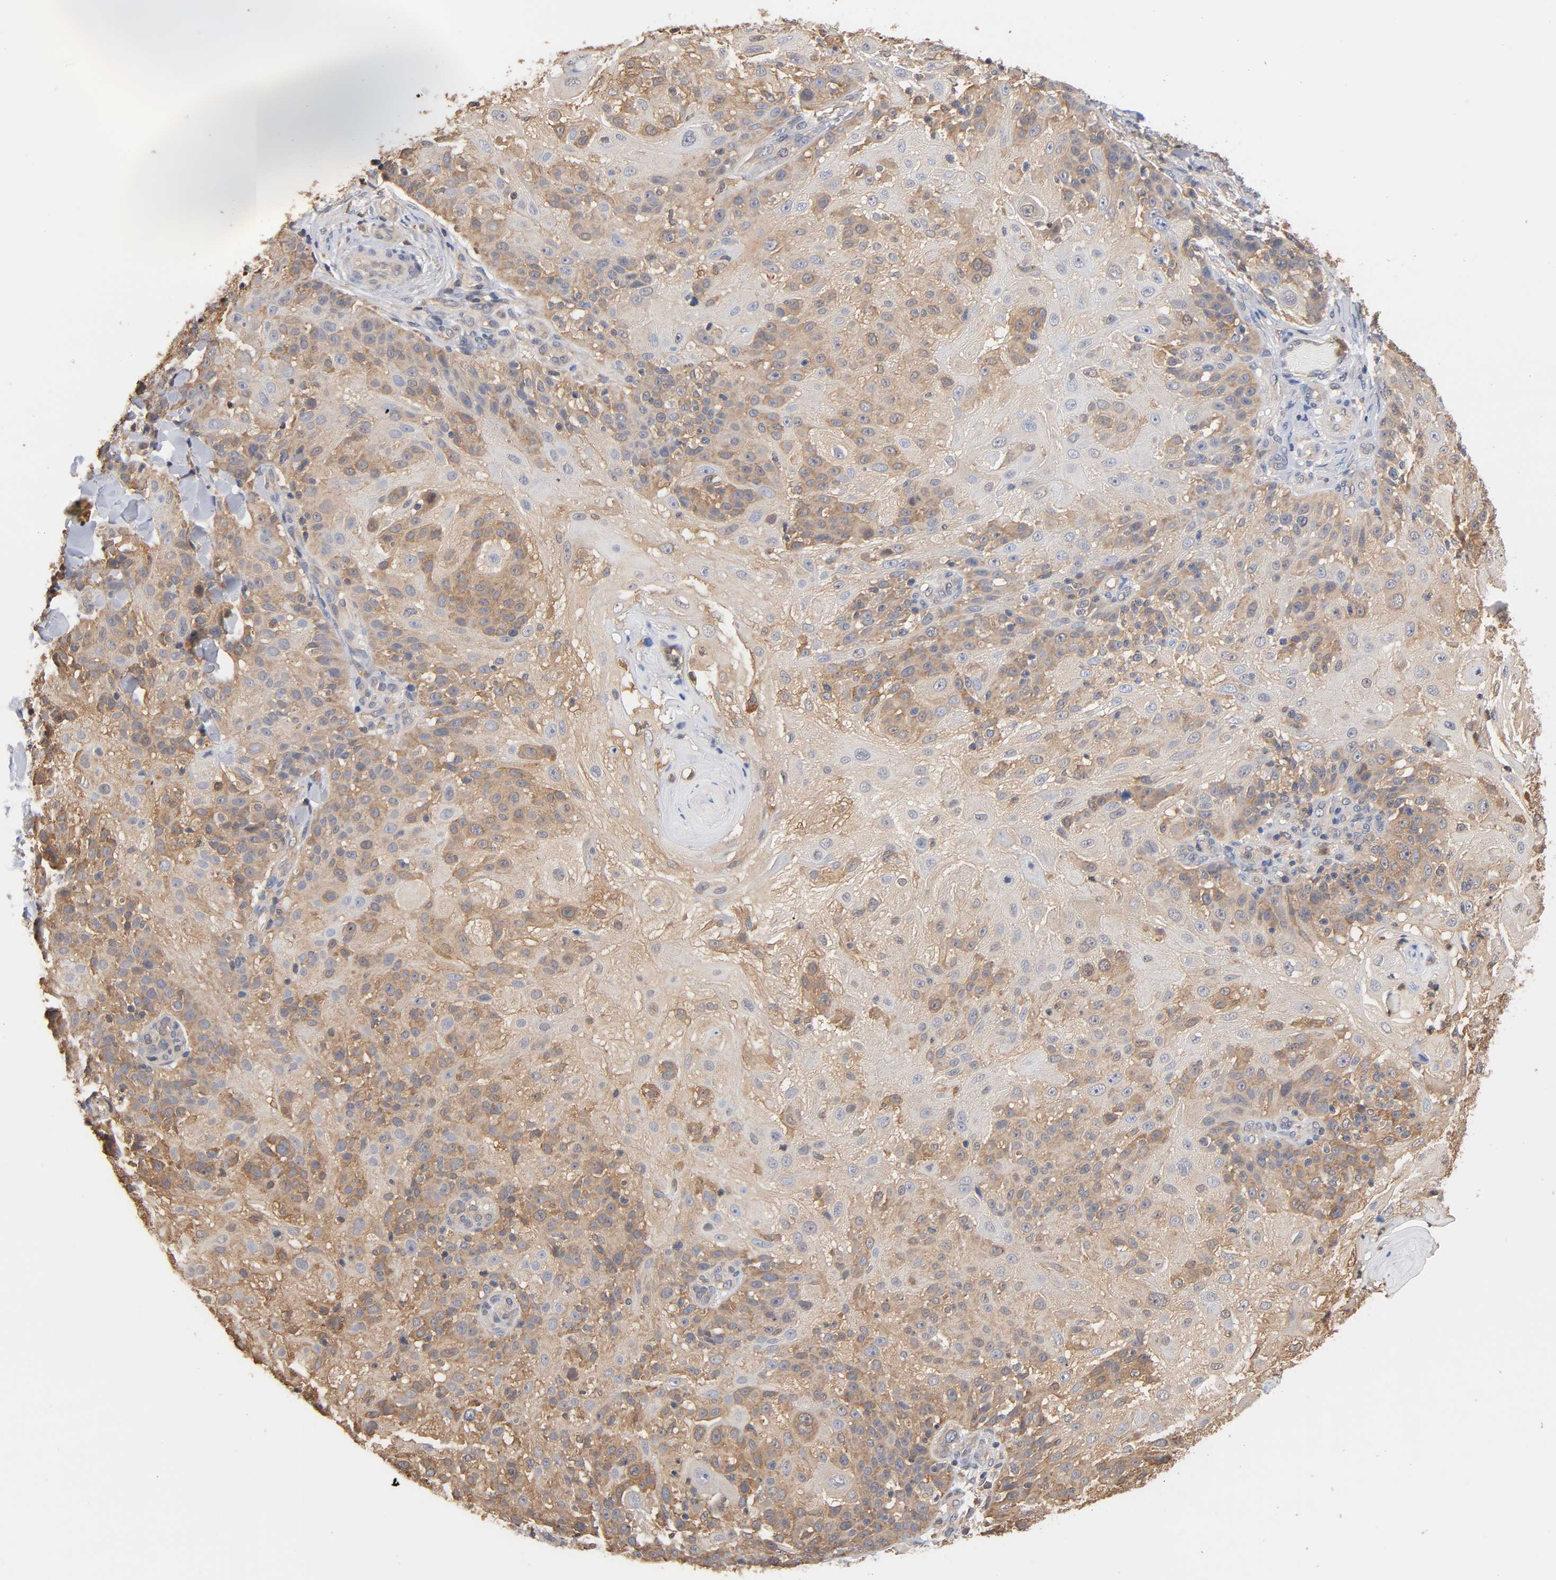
{"staining": {"intensity": "moderate", "quantity": ">75%", "location": "cytoplasmic/membranous"}, "tissue": "skin cancer", "cell_type": "Tumor cells", "image_type": "cancer", "snomed": [{"axis": "morphology", "description": "Normal tissue, NOS"}, {"axis": "morphology", "description": "Squamous cell carcinoma, NOS"}, {"axis": "topography", "description": "Skin"}], "caption": "The histopathology image exhibits immunohistochemical staining of skin squamous cell carcinoma. There is moderate cytoplasmic/membranous staining is present in approximately >75% of tumor cells. The staining was performed using DAB (3,3'-diaminobenzidine), with brown indicating positive protein expression. Nuclei are stained blue with hematoxylin.", "gene": "ALDOA", "patient": {"sex": "female", "age": 83}}